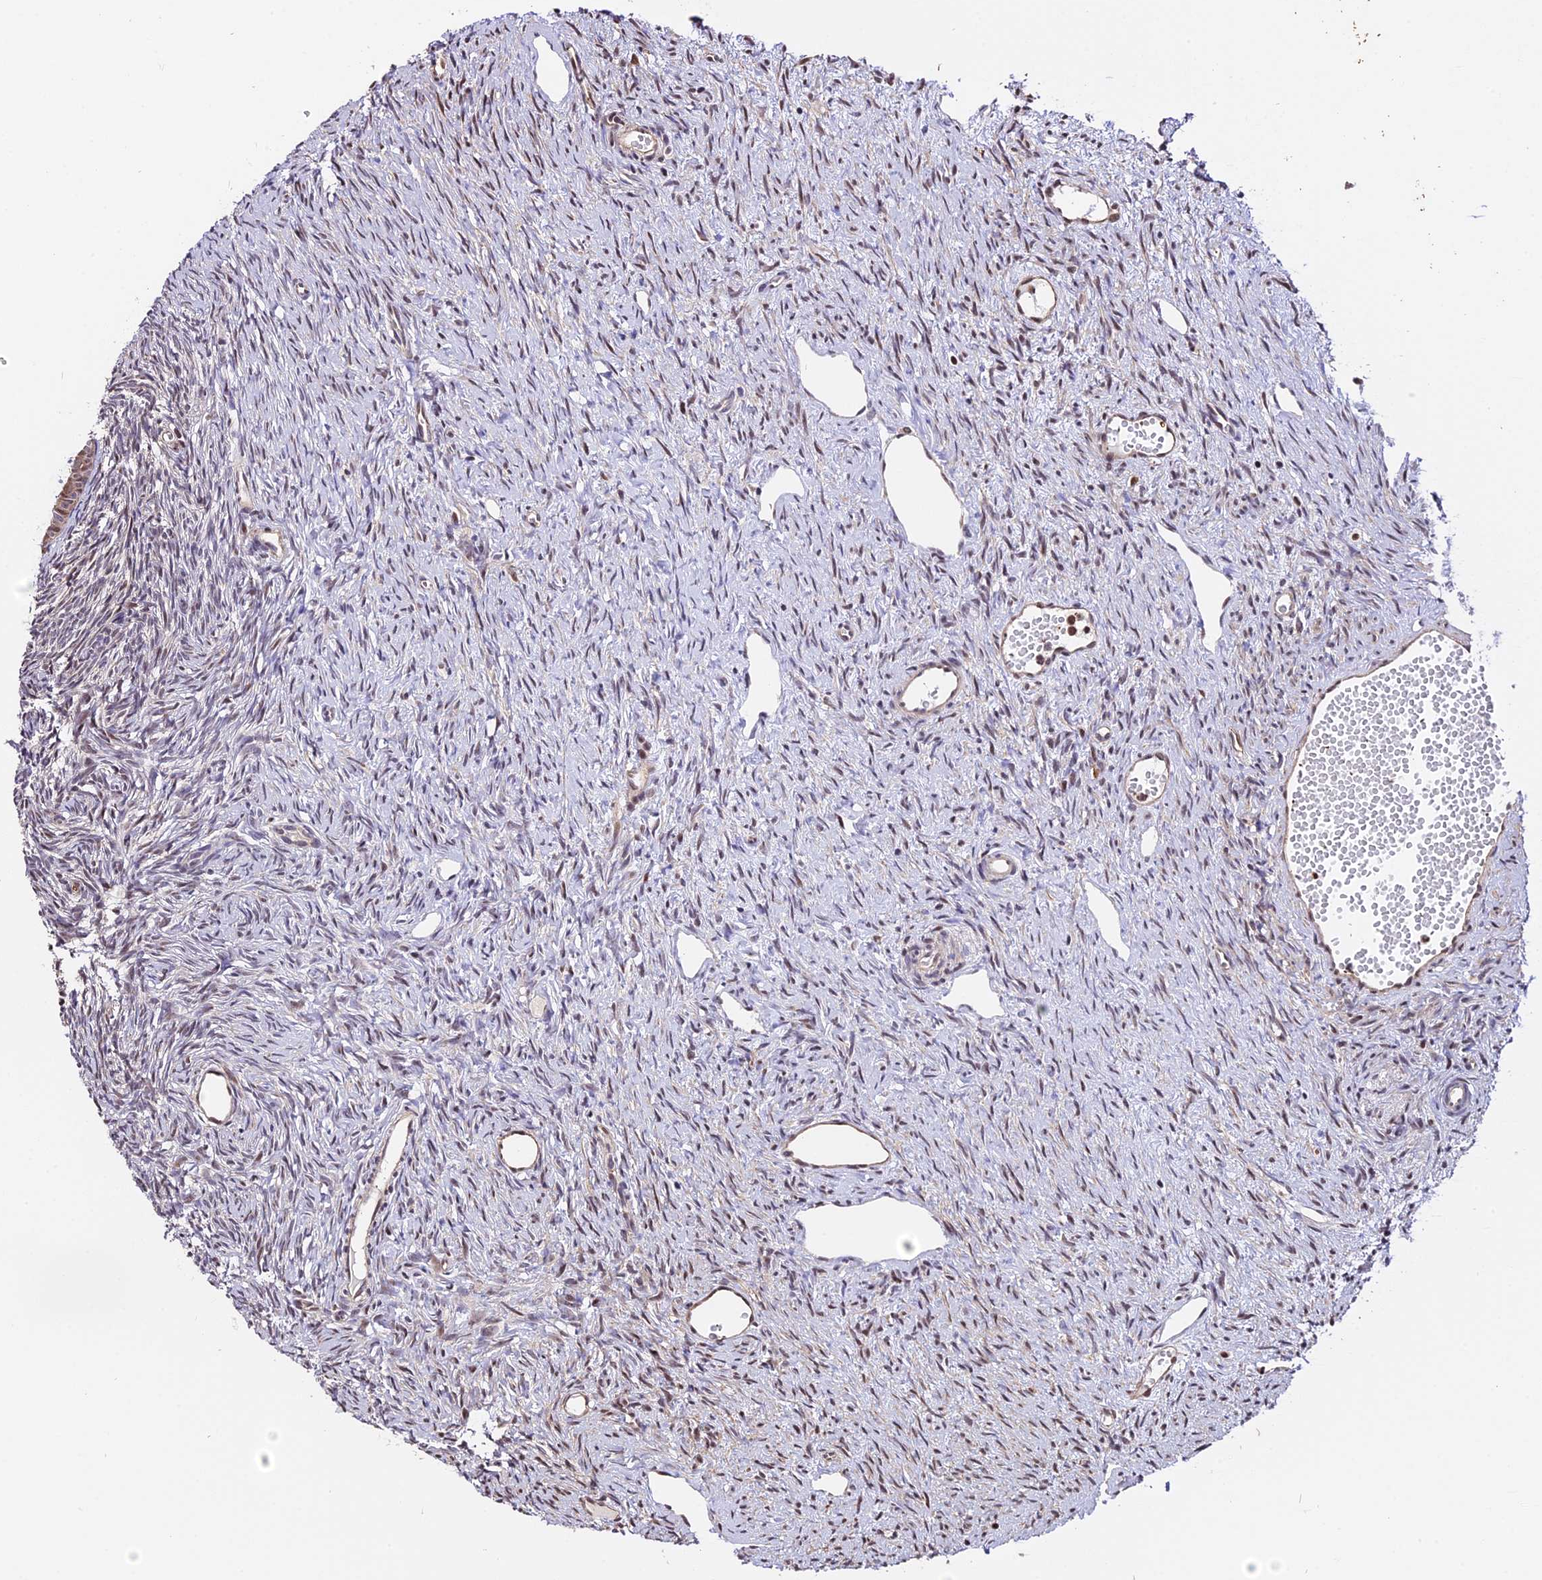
{"staining": {"intensity": "weak", "quantity": "25%-75%", "location": "nuclear"}, "tissue": "ovary", "cell_type": "Ovarian stroma cells", "image_type": "normal", "snomed": [{"axis": "morphology", "description": "Normal tissue, NOS"}, {"axis": "topography", "description": "Ovary"}], "caption": "The photomicrograph demonstrates staining of unremarkable ovary, revealing weak nuclear protein staining (brown color) within ovarian stroma cells. (DAB = brown stain, brightfield microscopy at high magnification).", "gene": "HERPUD1", "patient": {"sex": "female", "age": 51}}